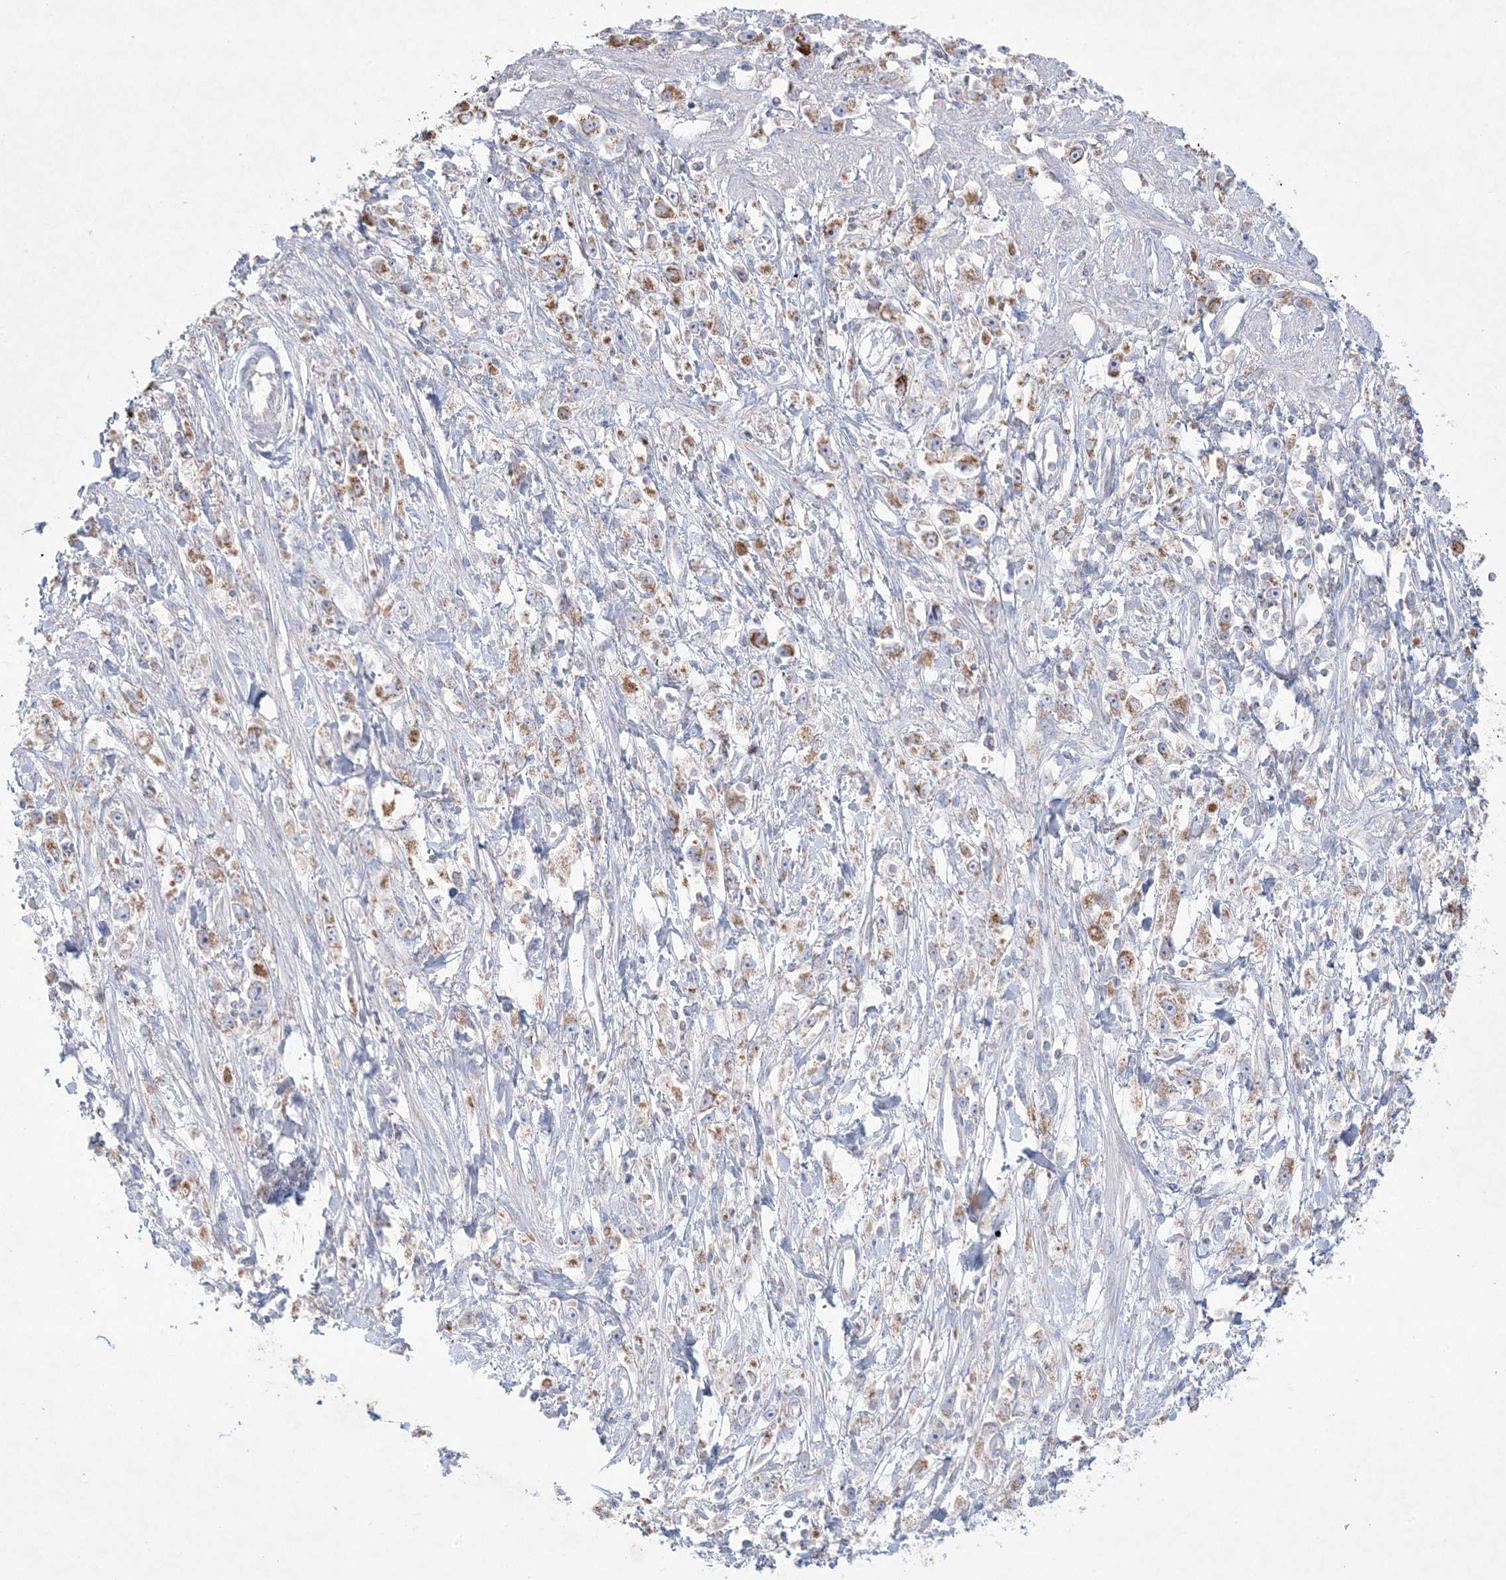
{"staining": {"intensity": "moderate", "quantity": "25%-75%", "location": "cytoplasmic/membranous"}, "tissue": "stomach cancer", "cell_type": "Tumor cells", "image_type": "cancer", "snomed": [{"axis": "morphology", "description": "Adenocarcinoma, NOS"}, {"axis": "topography", "description": "Stomach"}], "caption": "A high-resolution photomicrograph shows immunohistochemistry (IHC) staining of stomach cancer, which reveals moderate cytoplasmic/membranous positivity in about 25%-75% of tumor cells. (IHC, brightfield microscopy, high magnification).", "gene": "KCTD6", "patient": {"sex": "female", "age": 59}}